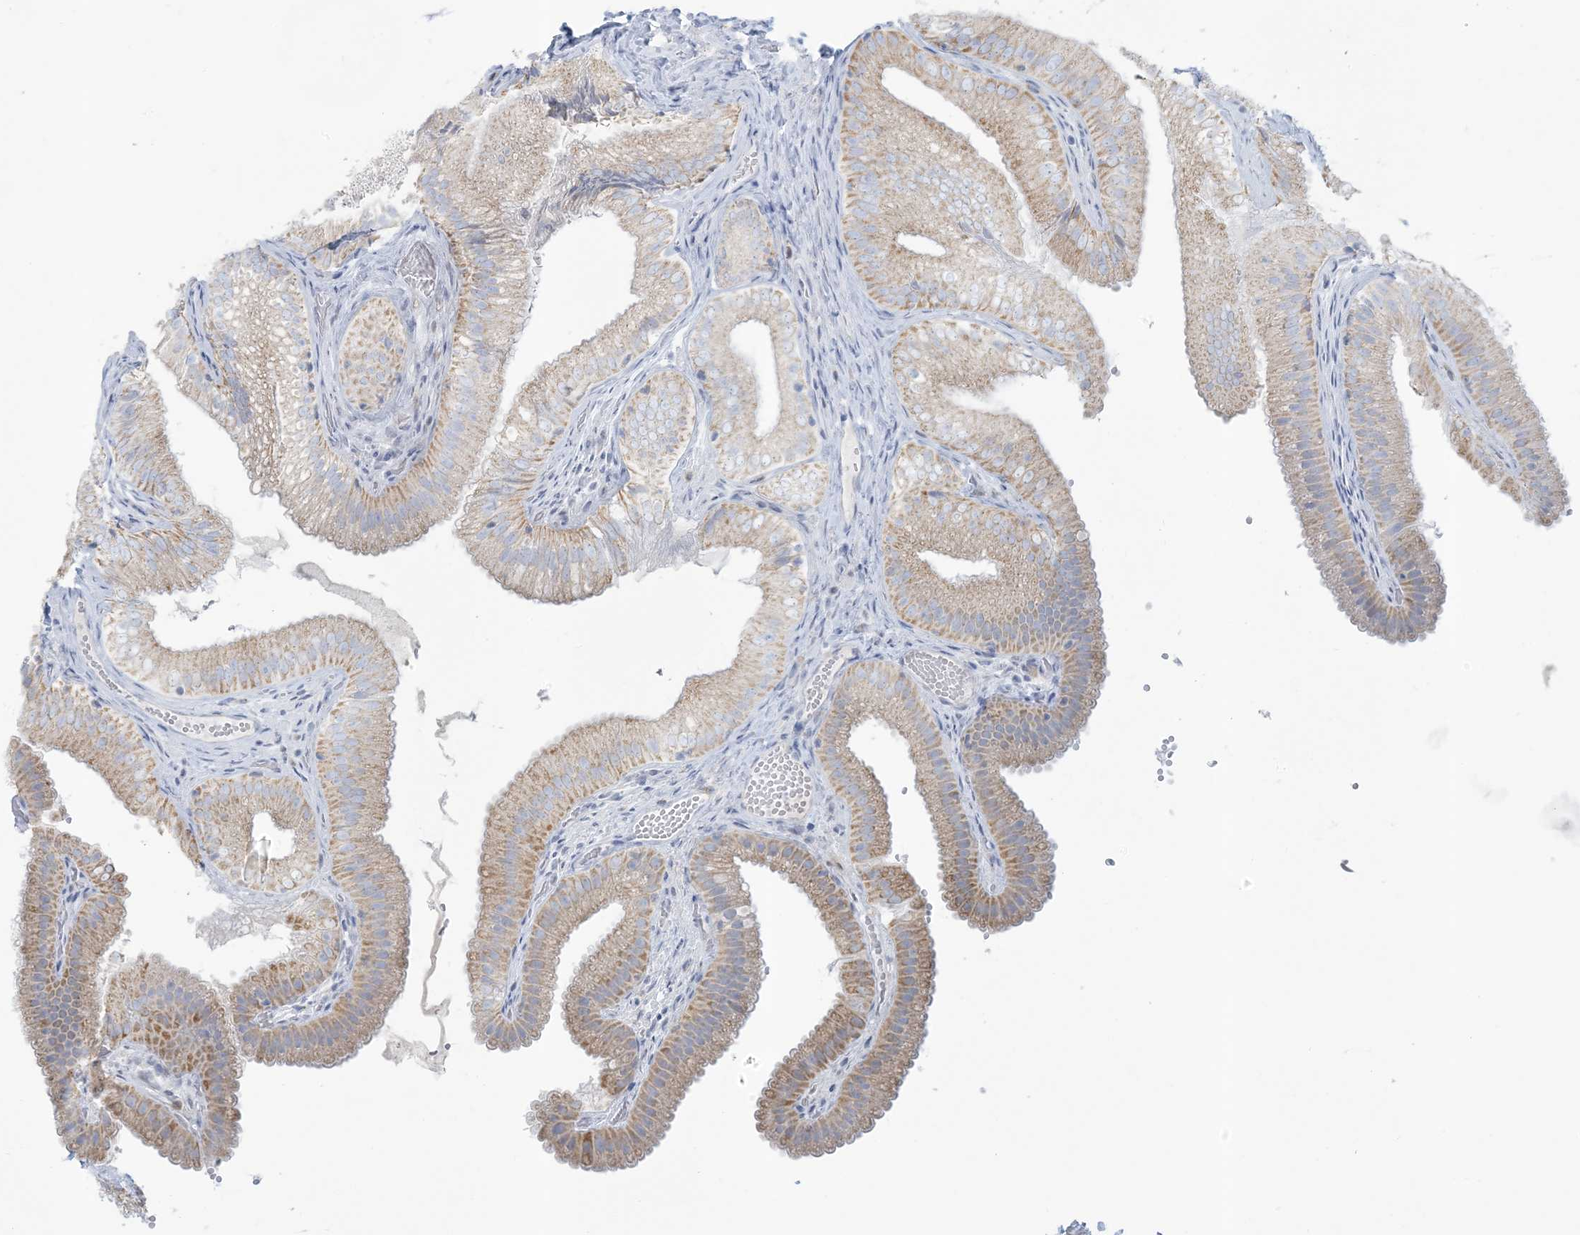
{"staining": {"intensity": "moderate", "quantity": ">75%", "location": "cytoplasmic/membranous"}, "tissue": "gallbladder", "cell_type": "Glandular cells", "image_type": "normal", "snomed": [{"axis": "morphology", "description": "Normal tissue, NOS"}, {"axis": "topography", "description": "Gallbladder"}], "caption": "Protein staining of normal gallbladder shows moderate cytoplasmic/membranous positivity in approximately >75% of glandular cells.", "gene": "ZDHHC4", "patient": {"sex": "female", "age": 30}}